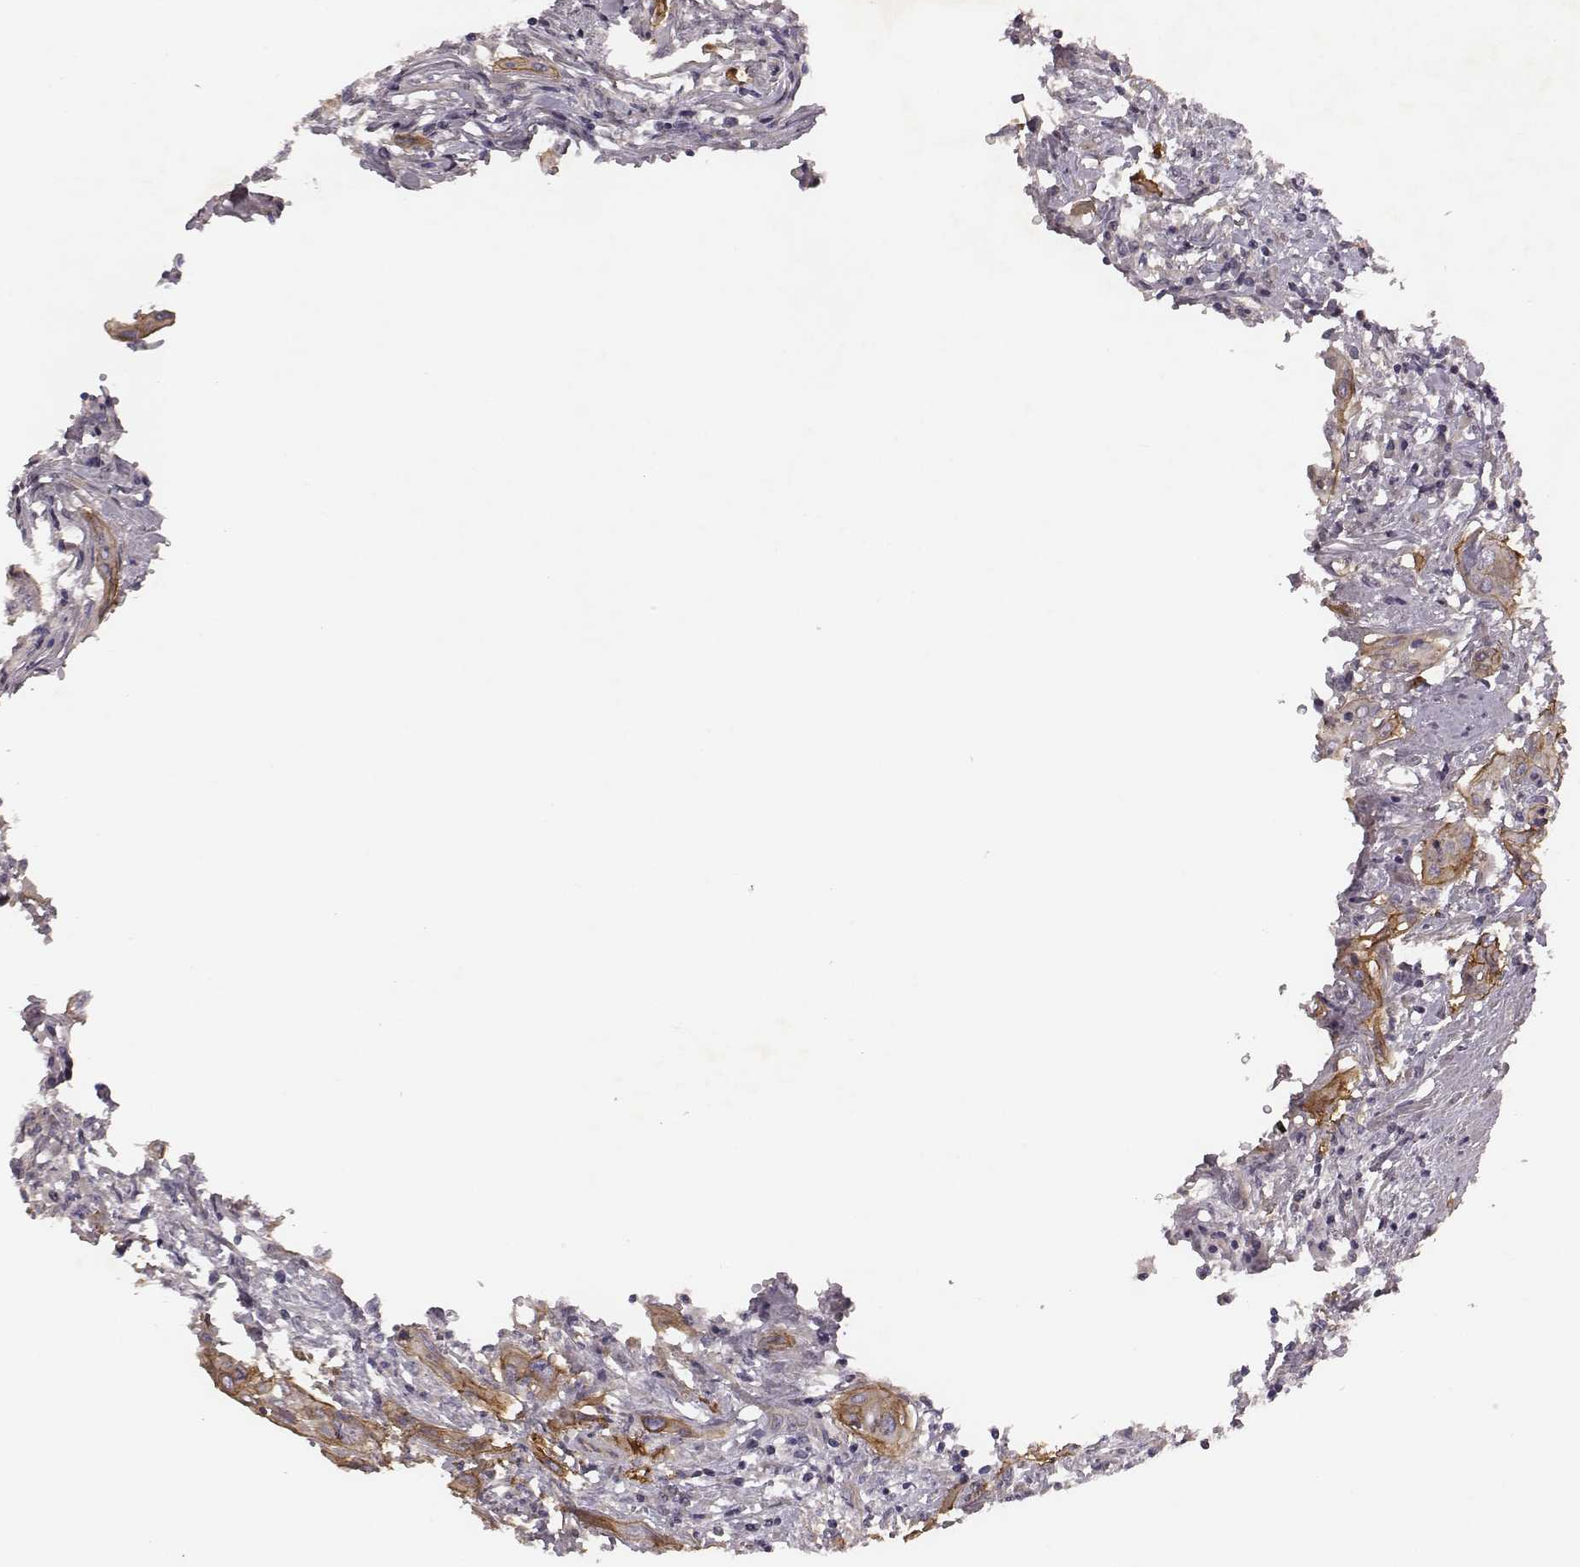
{"staining": {"intensity": "moderate", "quantity": ">75%", "location": "cytoplasmic/membranous"}, "tissue": "urothelial cancer", "cell_type": "Tumor cells", "image_type": "cancer", "snomed": [{"axis": "morphology", "description": "Urothelial carcinoma, High grade"}, {"axis": "topography", "description": "Urinary bladder"}], "caption": "Urothelial cancer was stained to show a protein in brown. There is medium levels of moderate cytoplasmic/membranous expression in approximately >75% of tumor cells.", "gene": "SCARF1", "patient": {"sex": "male", "age": 82}}